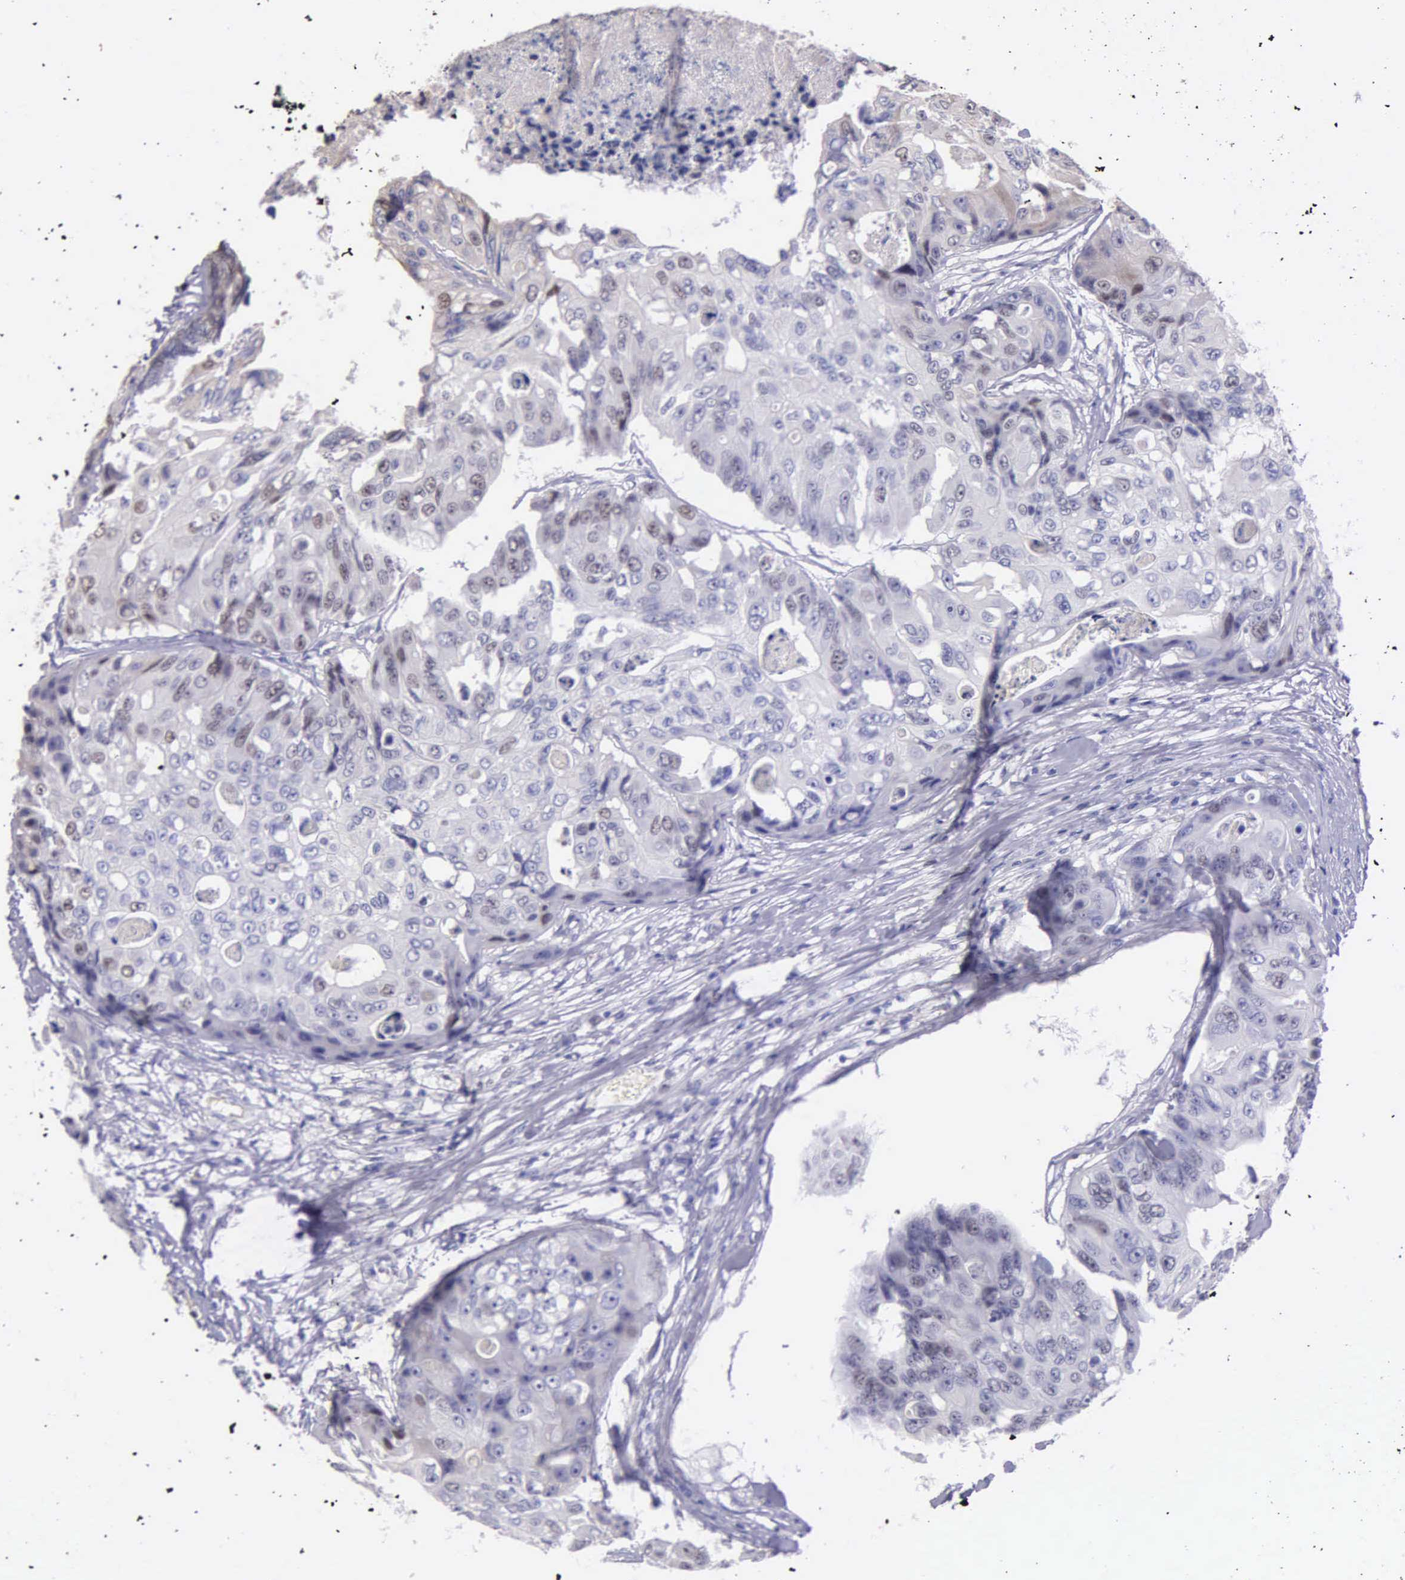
{"staining": {"intensity": "weak", "quantity": "<25%", "location": "nuclear"}, "tissue": "colorectal cancer", "cell_type": "Tumor cells", "image_type": "cancer", "snomed": [{"axis": "morphology", "description": "Adenocarcinoma, NOS"}, {"axis": "topography", "description": "Colon"}], "caption": "This histopathology image is of colorectal cancer stained with immunohistochemistry to label a protein in brown with the nuclei are counter-stained blue. There is no positivity in tumor cells.", "gene": "MCM5", "patient": {"sex": "female", "age": 86}}